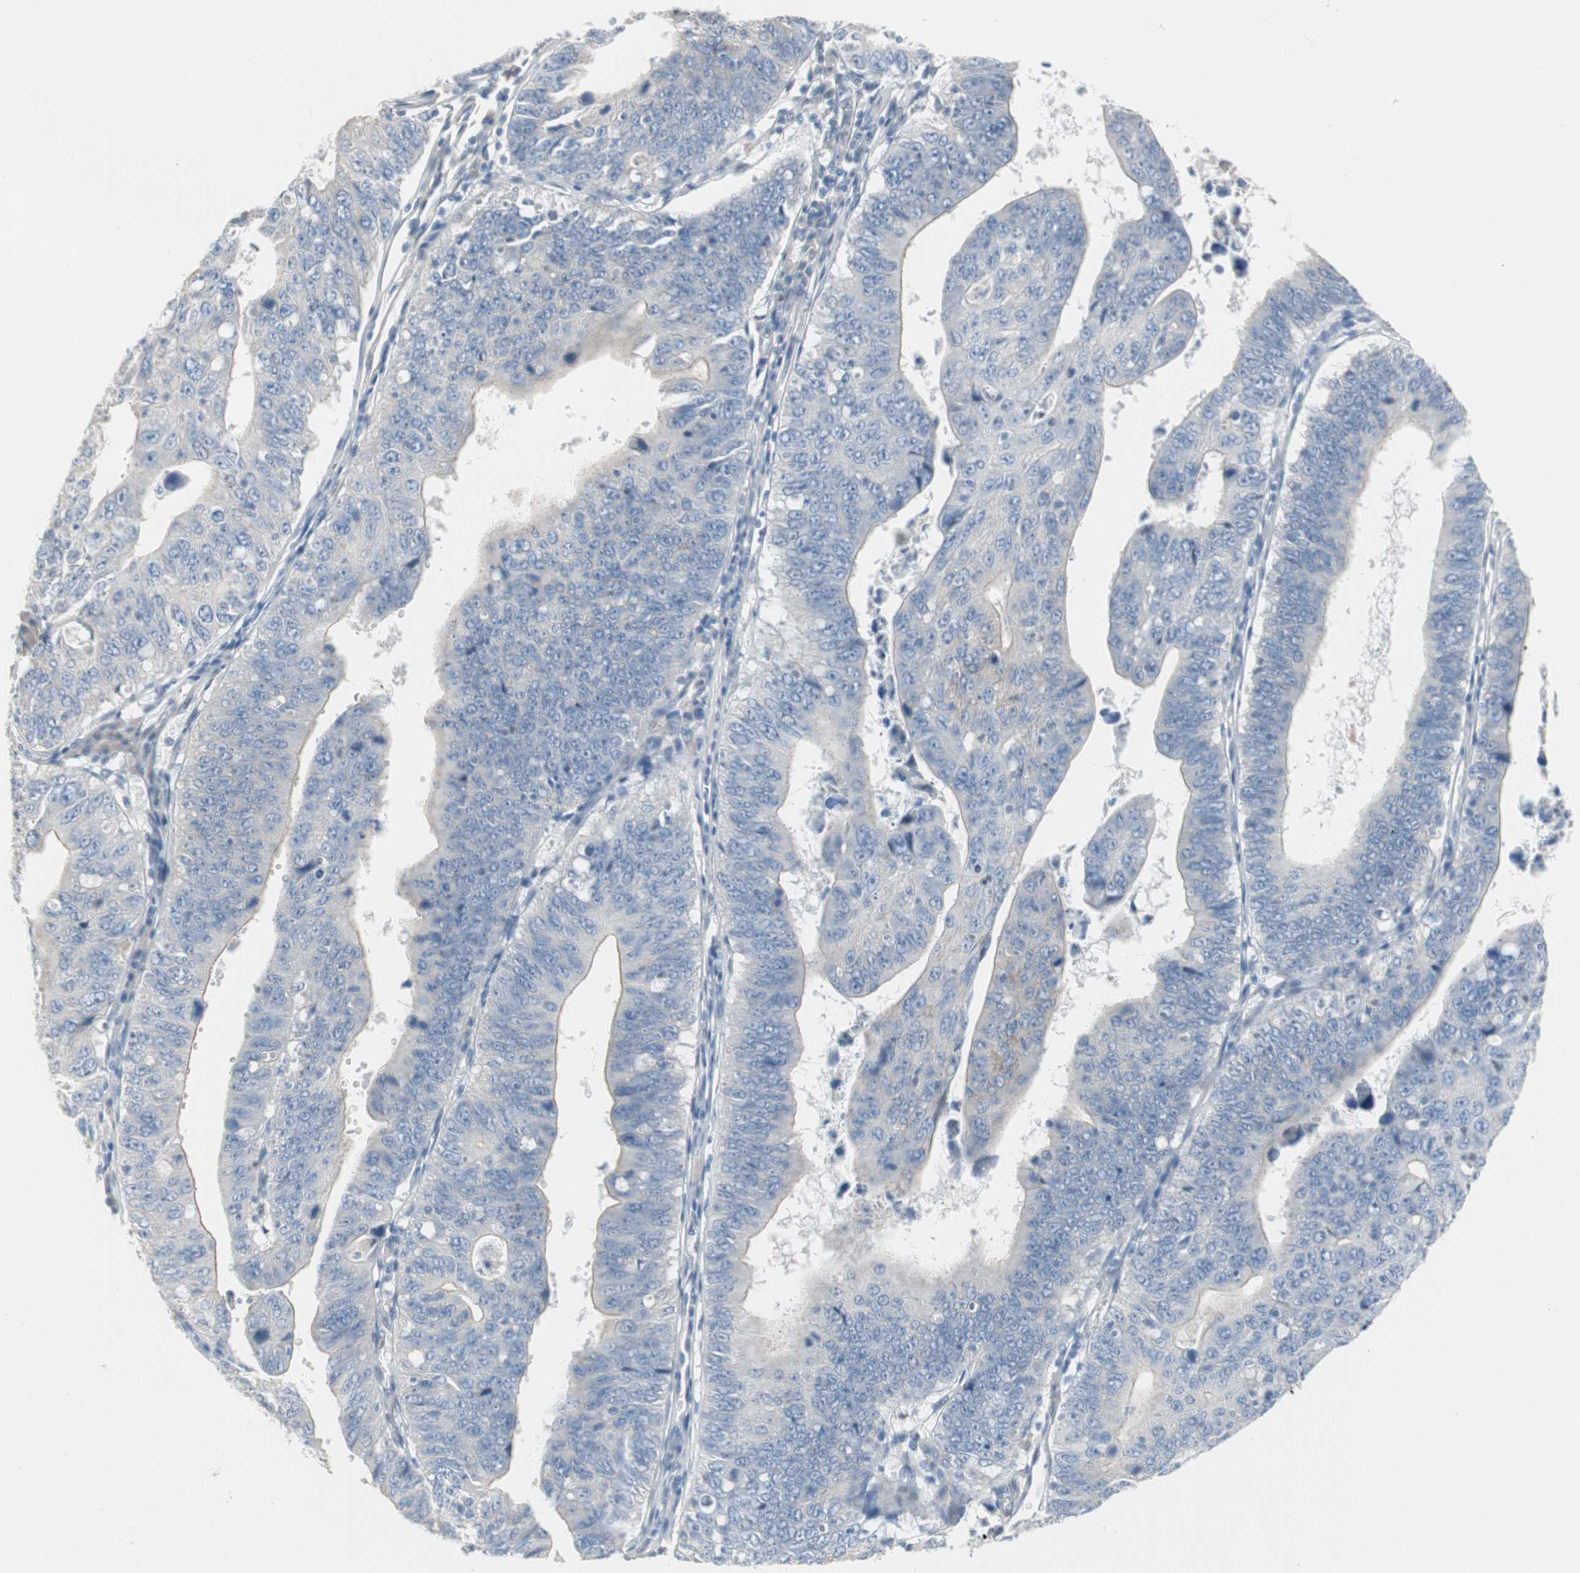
{"staining": {"intensity": "negative", "quantity": "none", "location": "none"}, "tissue": "stomach cancer", "cell_type": "Tumor cells", "image_type": "cancer", "snomed": [{"axis": "morphology", "description": "Adenocarcinoma, NOS"}, {"axis": "topography", "description": "Stomach"}], "caption": "The histopathology image exhibits no significant positivity in tumor cells of adenocarcinoma (stomach).", "gene": "CAND2", "patient": {"sex": "male", "age": 59}}